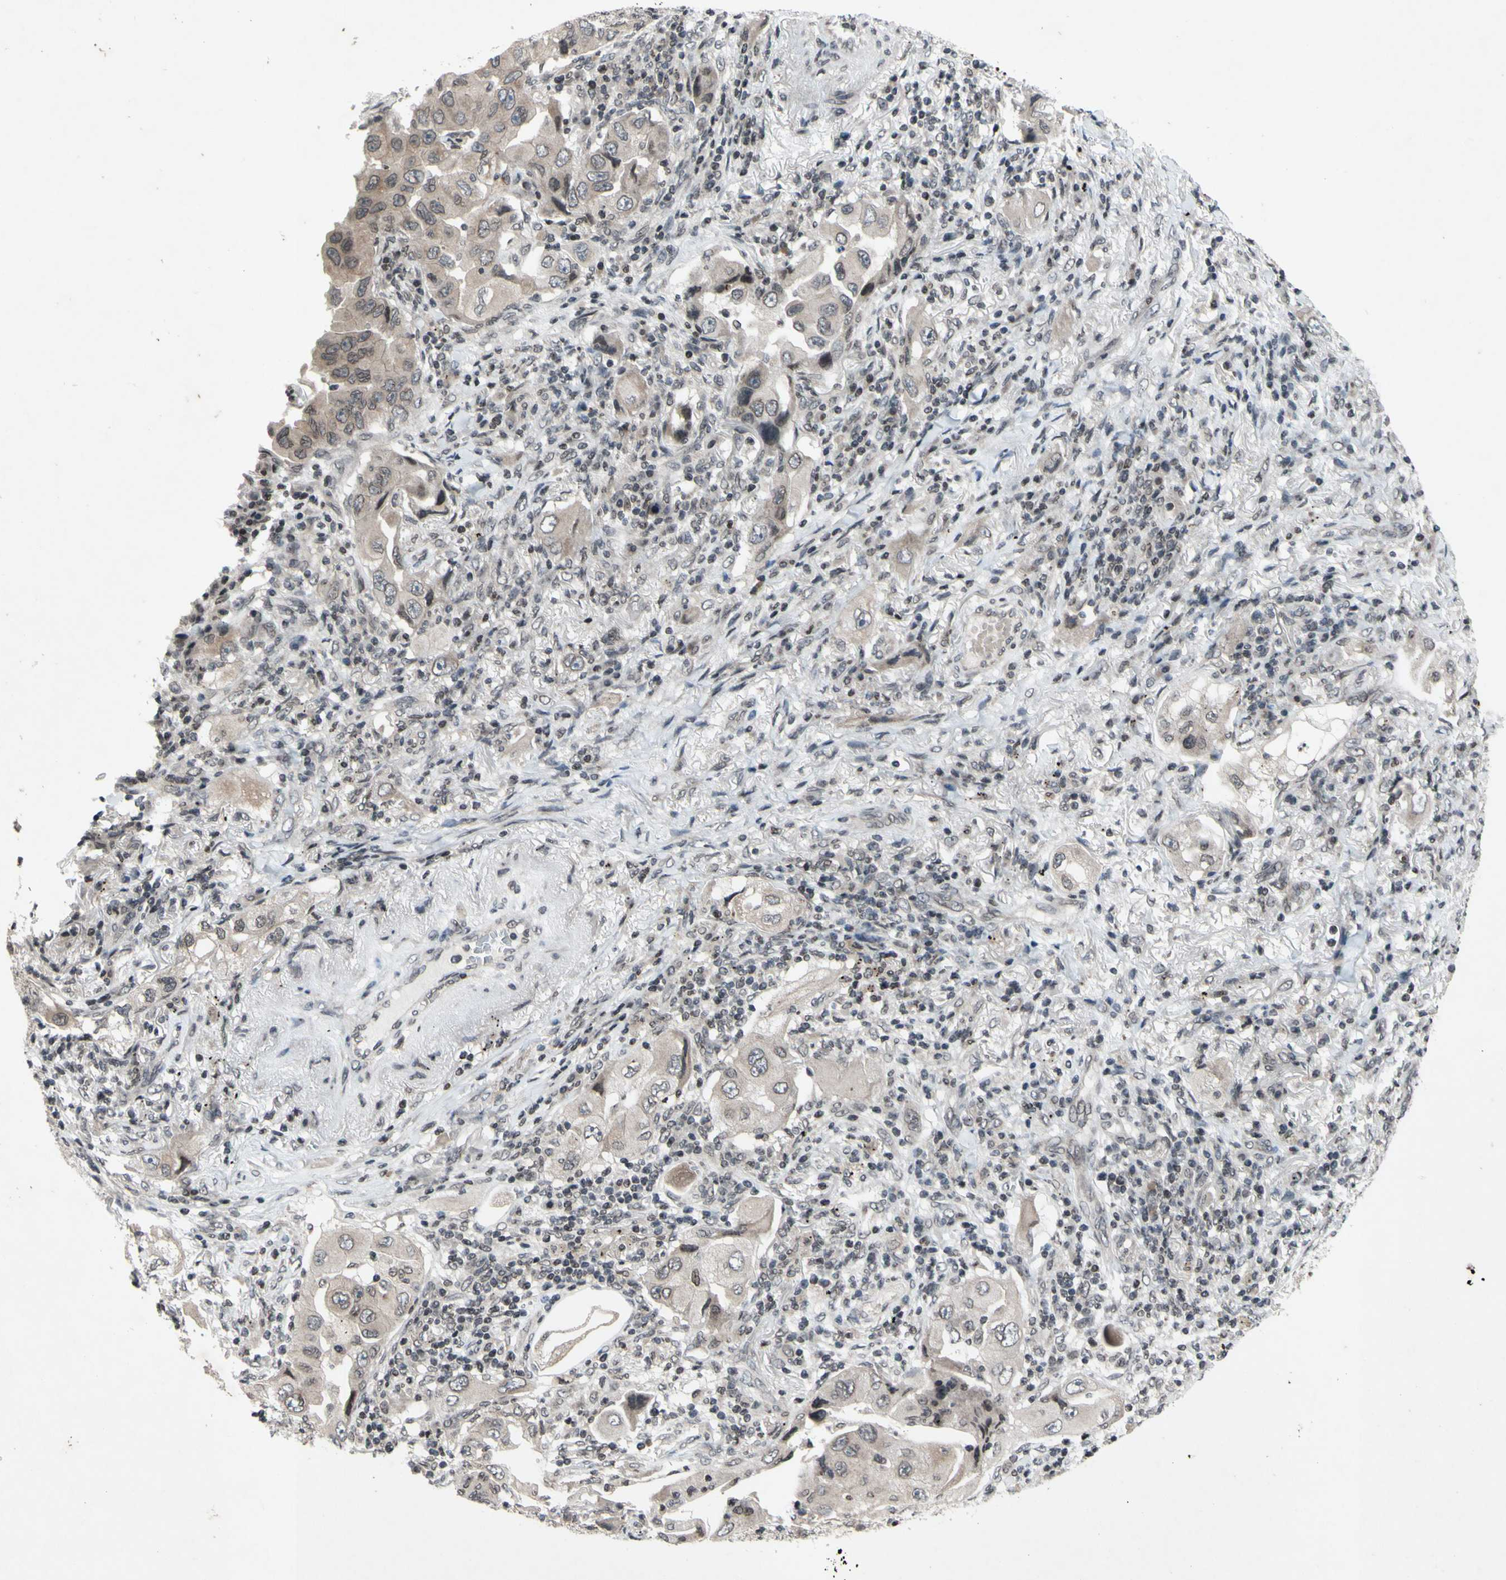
{"staining": {"intensity": "weak", "quantity": "25%-75%", "location": "cytoplasmic/membranous,nuclear"}, "tissue": "lung cancer", "cell_type": "Tumor cells", "image_type": "cancer", "snomed": [{"axis": "morphology", "description": "Adenocarcinoma, NOS"}, {"axis": "topography", "description": "Lung"}], "caption": "Lung cancer (adenocarcinoma) stained for a protein displays weak cytoplasmic/membranous and nuclear positivity in tumor cells.", "gene": "XPO1", "patient": {"sex": "female", "age": 65}}